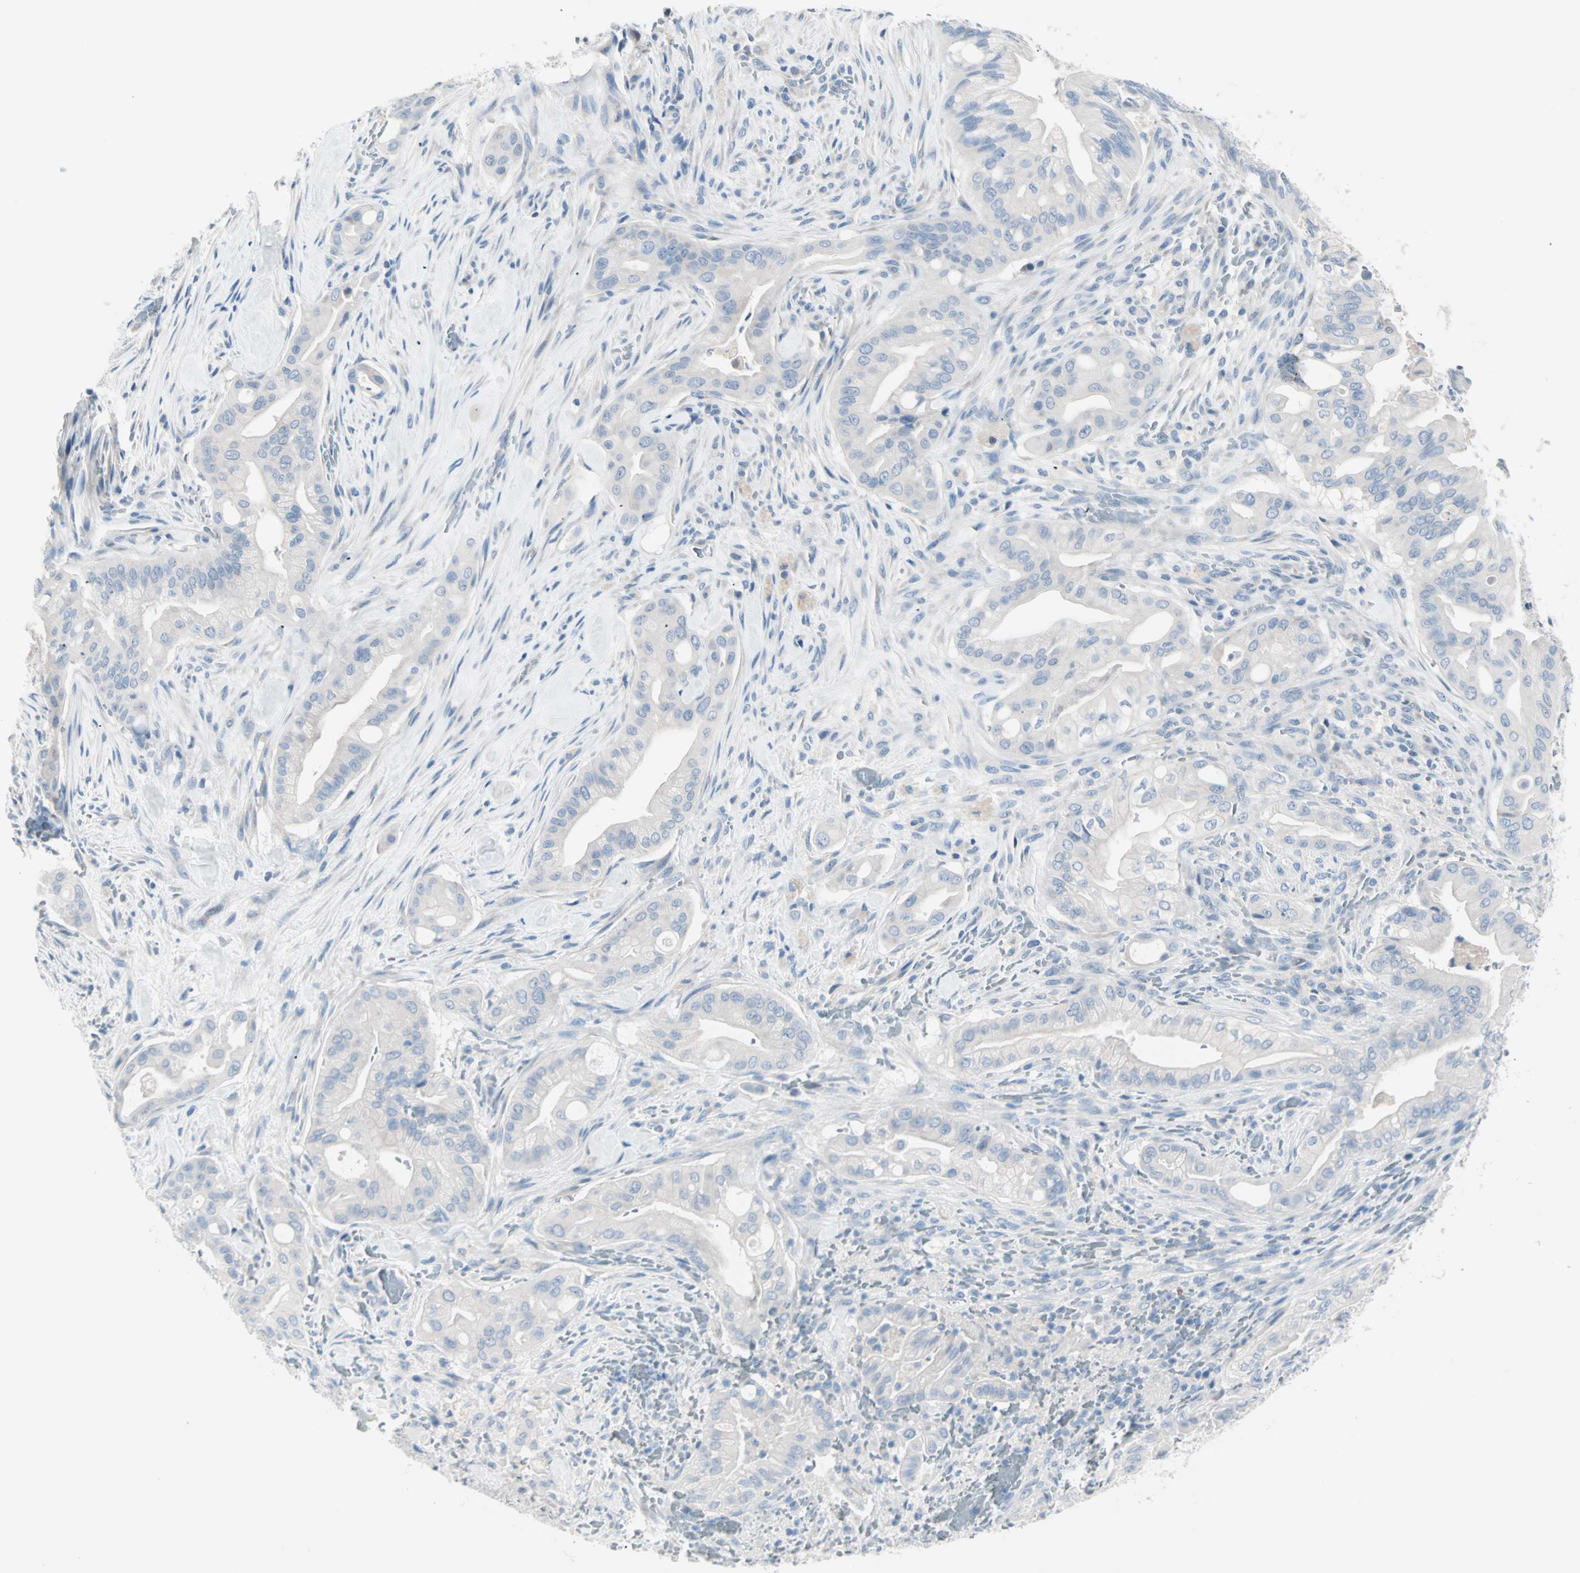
{"staining": {"intensity": "negative", "quantity": "none", "location": "none"}, "tissue": "liver cancer", "cell_type": "Tumor cells", "image_type": "cancer", "snomed": [{"axis": "morphology", "description": "Cholangiocarcinoma"}, {"axis": "topography", "description": "Liver"}], "caption": "Immunohistochemistry (IHC) of liver cancer exhibits no expression in tumor cells. (Stains: DAB (3,3'-diaminobenzidine) IHC with hematoxylin counter stain, Microscopy: brightfield microscopy at high magnification).", "gene": "NEFH", "patient": {"sex": "female", "age": 68}}